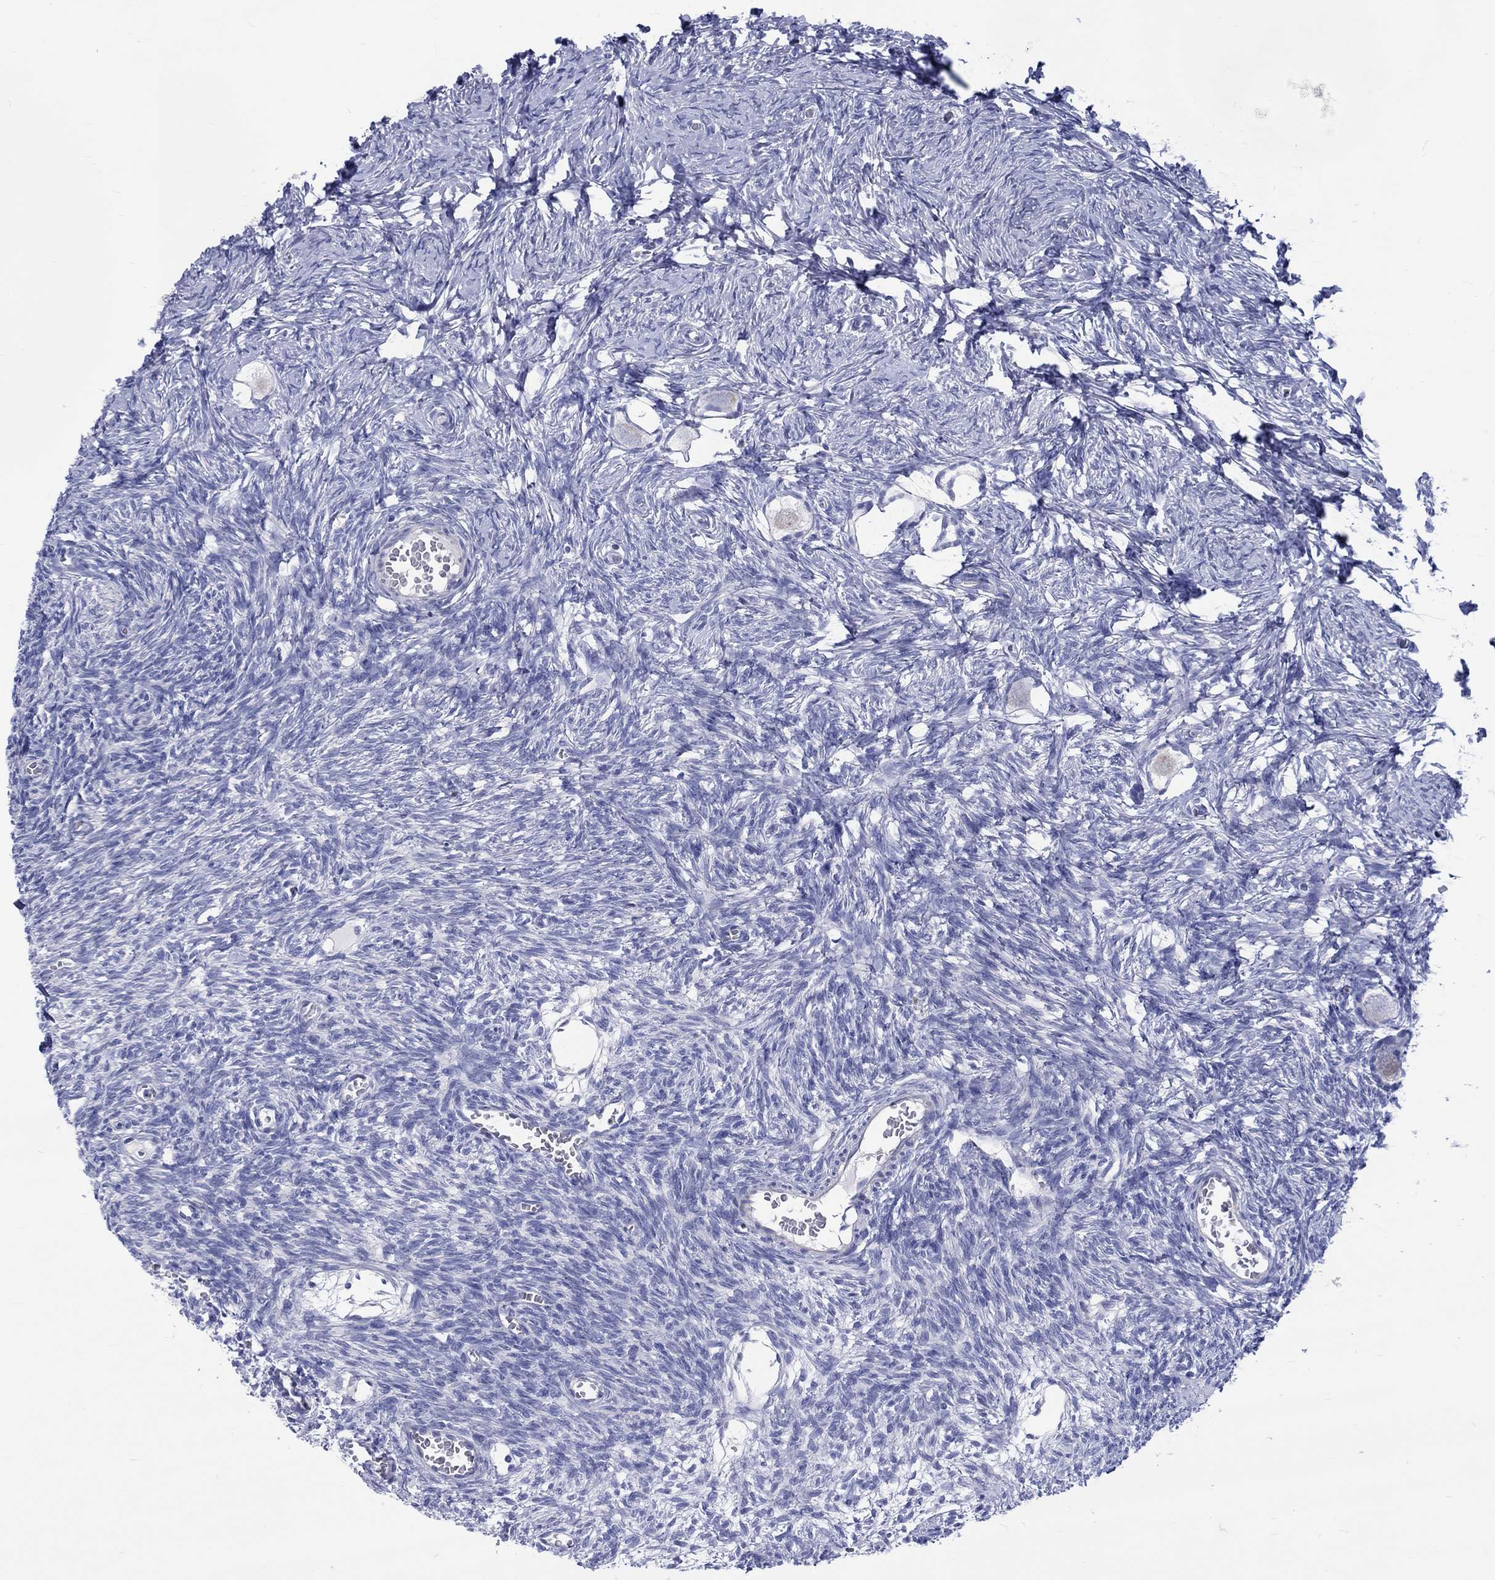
{"staining": {"intensity": "negative", "quantity": "none", "location": "none"}, "tissue": "ovary", "cell_type": "Follicle cells", "image_type": "normal", "snomed": [{"axis": "morphology", "description": "Normal tissue, NOS"}, {"axis": "topography", "description": "Ovary"}], "caption": "DAB (3,3'-diaminobenzidine) immunohistochemical staining of normal human ovary shows no significant expression in follicle cells.", "gene": "SH2D7", "patient": {"sex": "female", "age": 27}}